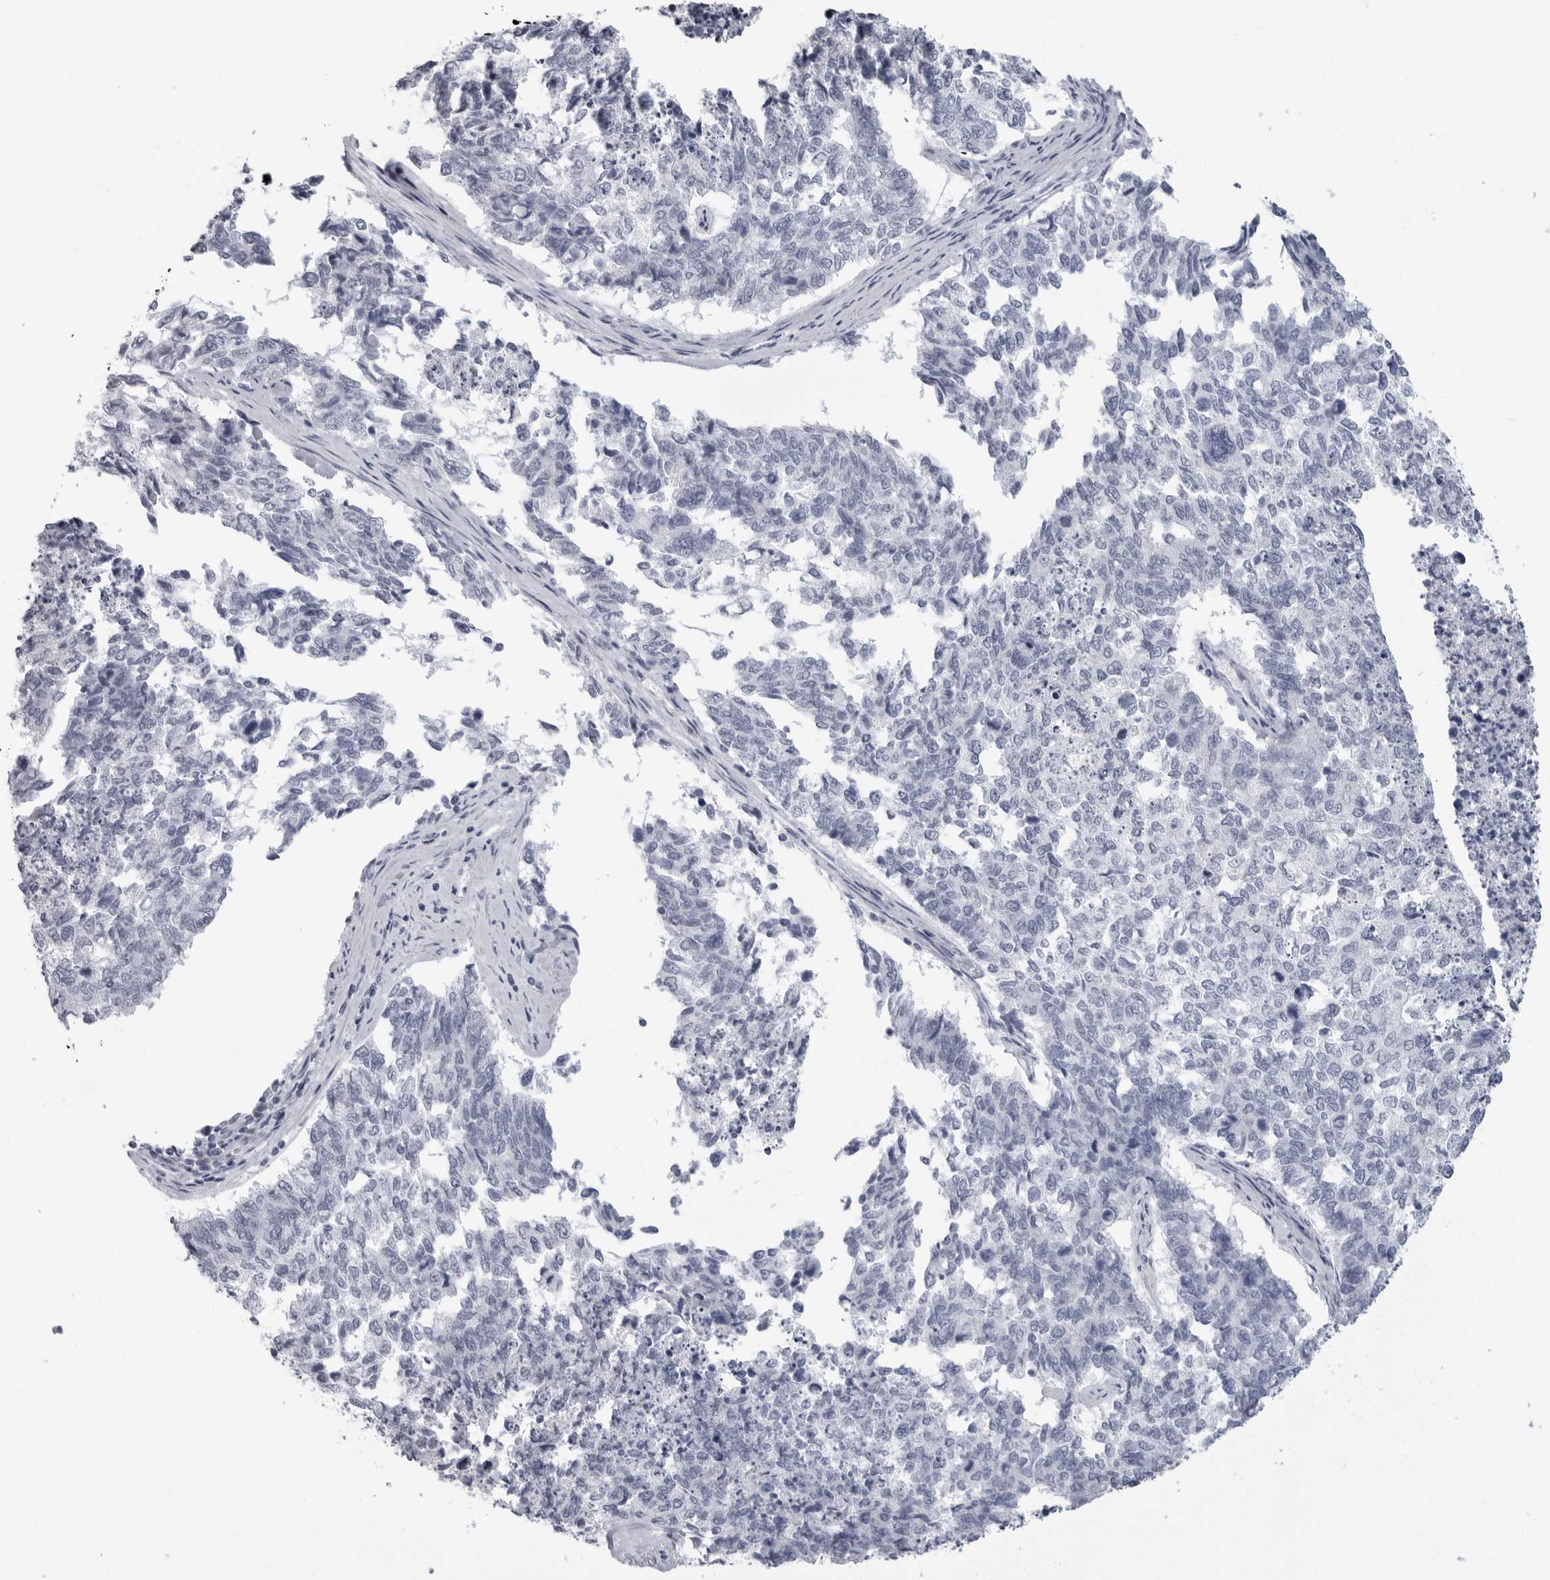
{"staining": {"intensity": "negative", "quantity": "none", "location": "none"}, "tissue": "cervical cancer", "cell_type": "Tumor cells", "image_type": "cancer", "snomed": [{"axis": "morphology", "description": "Squamous cell carcinoma, NOS"}, {"axis": "topography", "description": "Cervix"}], "caption": "Squamous cell carcinoma (cervical) was stained to show a protein in brown. There is no significant positivity in tumor cells.", "gene": "PGA3", "patient": {"sex": "female", "age": 63}}